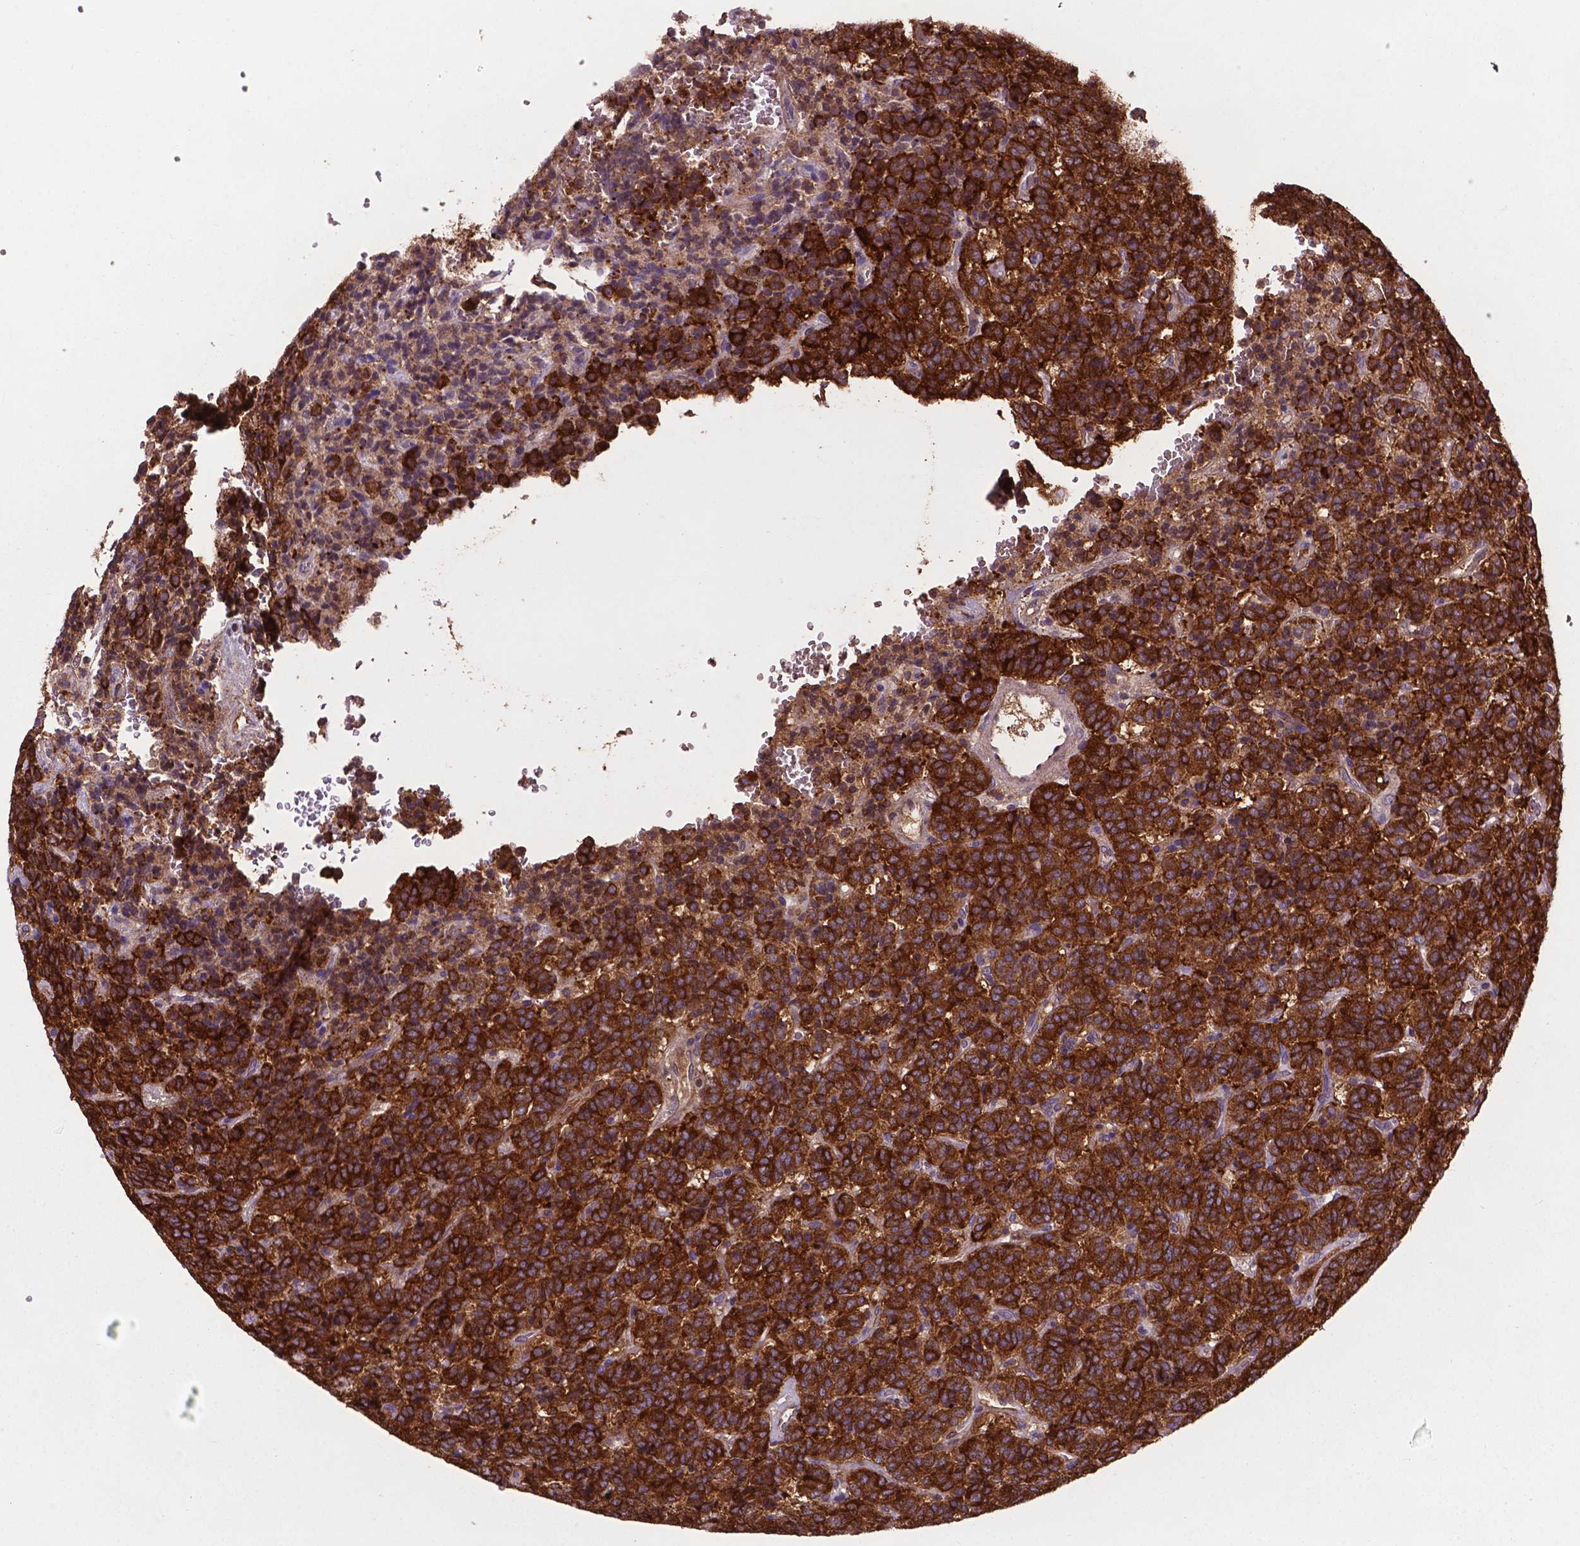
{"staining": {"intensity": "strong", "quantity": ">75%", "location": "cytoplasmic/membranous"}, "tissue": "carcinoid", "cell_type": "Tumor cells", "image_type": "cancer", "snomed": [{"axis": "morphology", "description": "Carcinoid, malignant, NOS"}, {"axis": "topography", "description": "Pancreas"}], "caption": "Immunohistochemical staining of human carcinoid exhibits high levels of strong cytoplasmic/membranous staining in approximately >75% of tumor cells.", "gene": "SMAD3", "patient": {"sex": "male", "age": 36}}